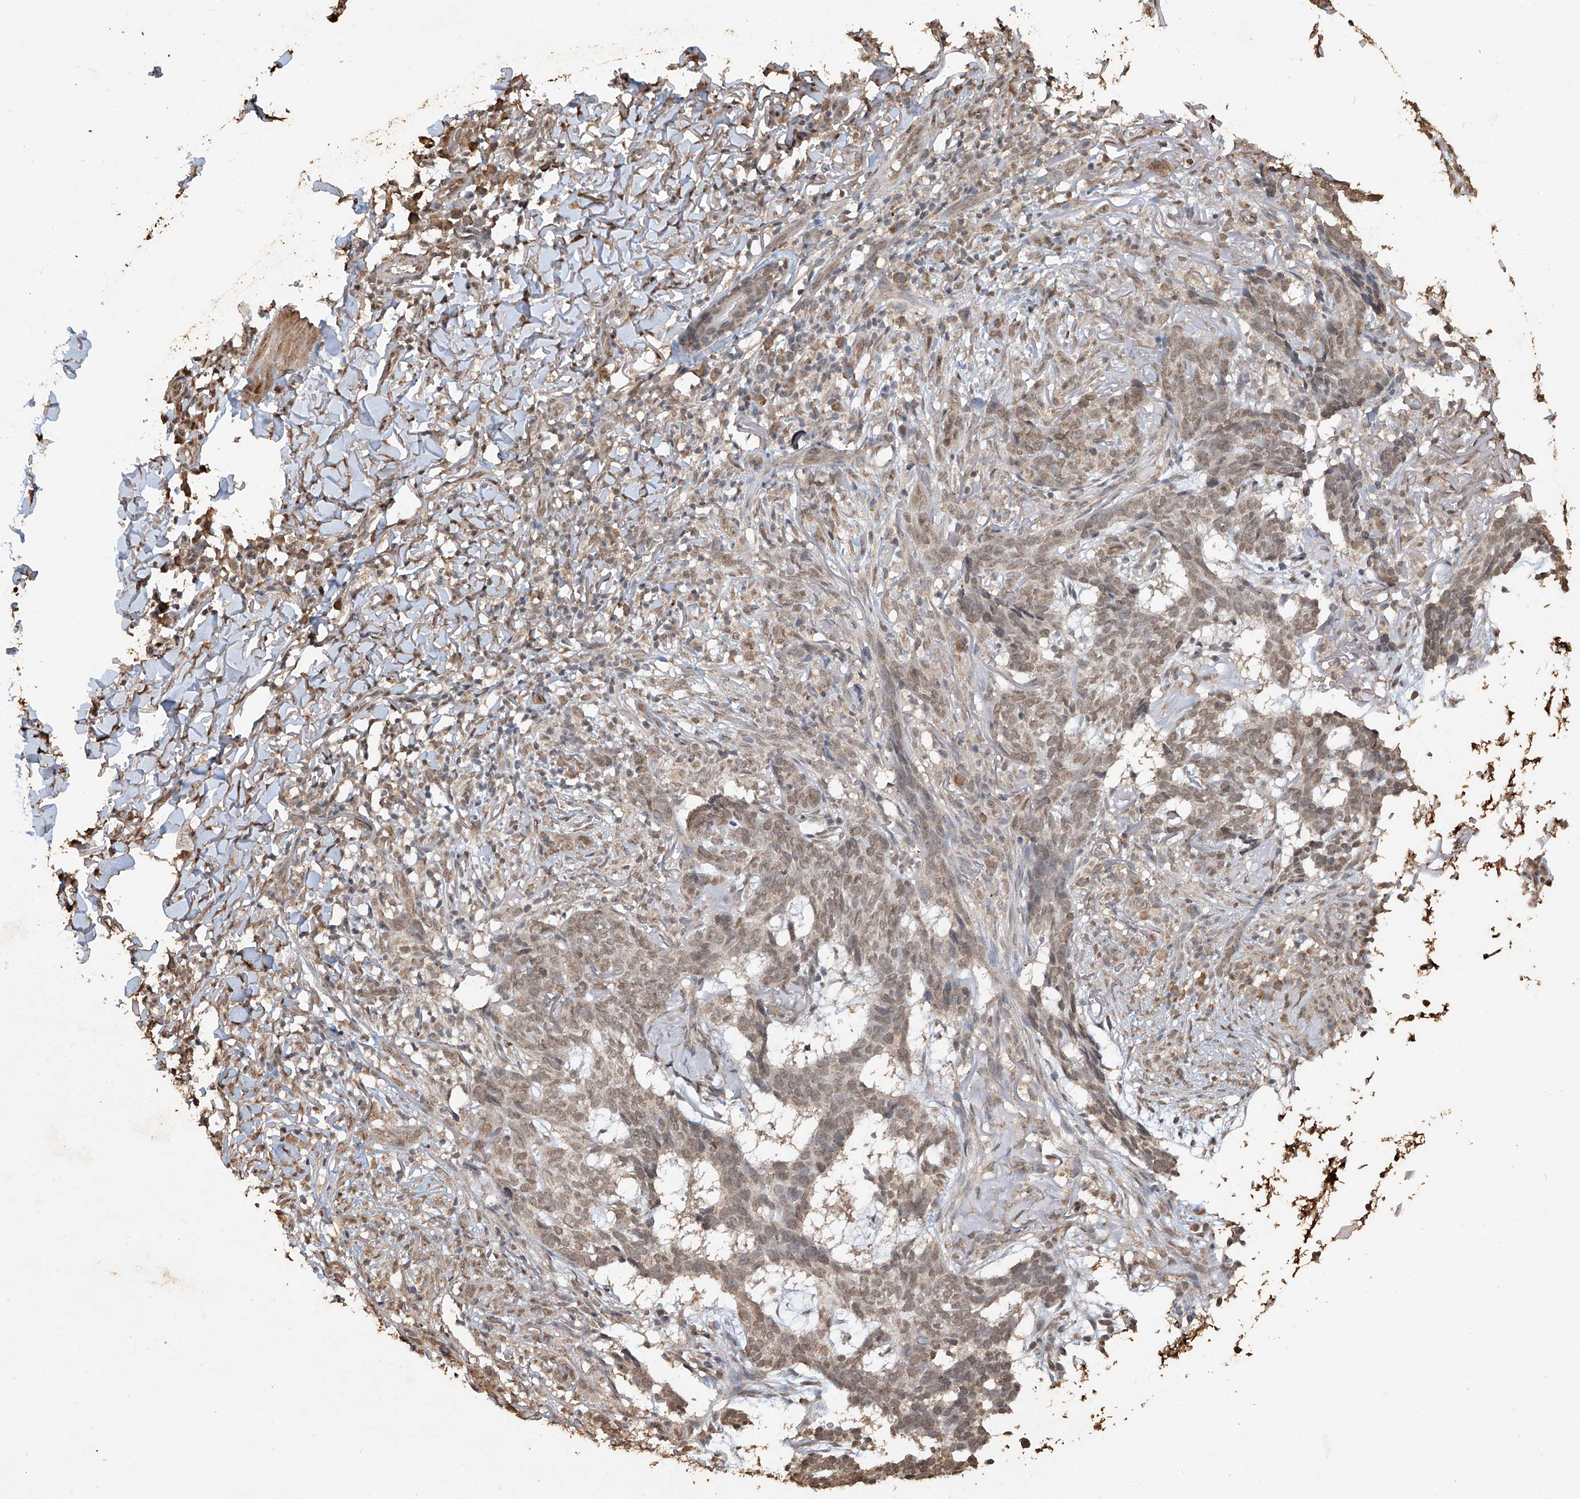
{"staining": {"intensity": "moderate", "quantity": ">75%", "location": "nuclear"}, "tissue": "skin cancer", "cell_type": "Tumor cells", "image_type": "cancer", "snomed": [{"axis": "morphology", "description": "Basal cell carcinoma"}, {"axis": "topography", "description": "Skin"}], "caption": "Skin cancer (basal cell carcinoma) stained with DAB immunohistochemistry (IHC) exhibits medium levels of moderate nuclear expression in approximately >75% of tumor cells.", "gene": "ELOVL1", "patient": {"sex": "male", "age": 85}}